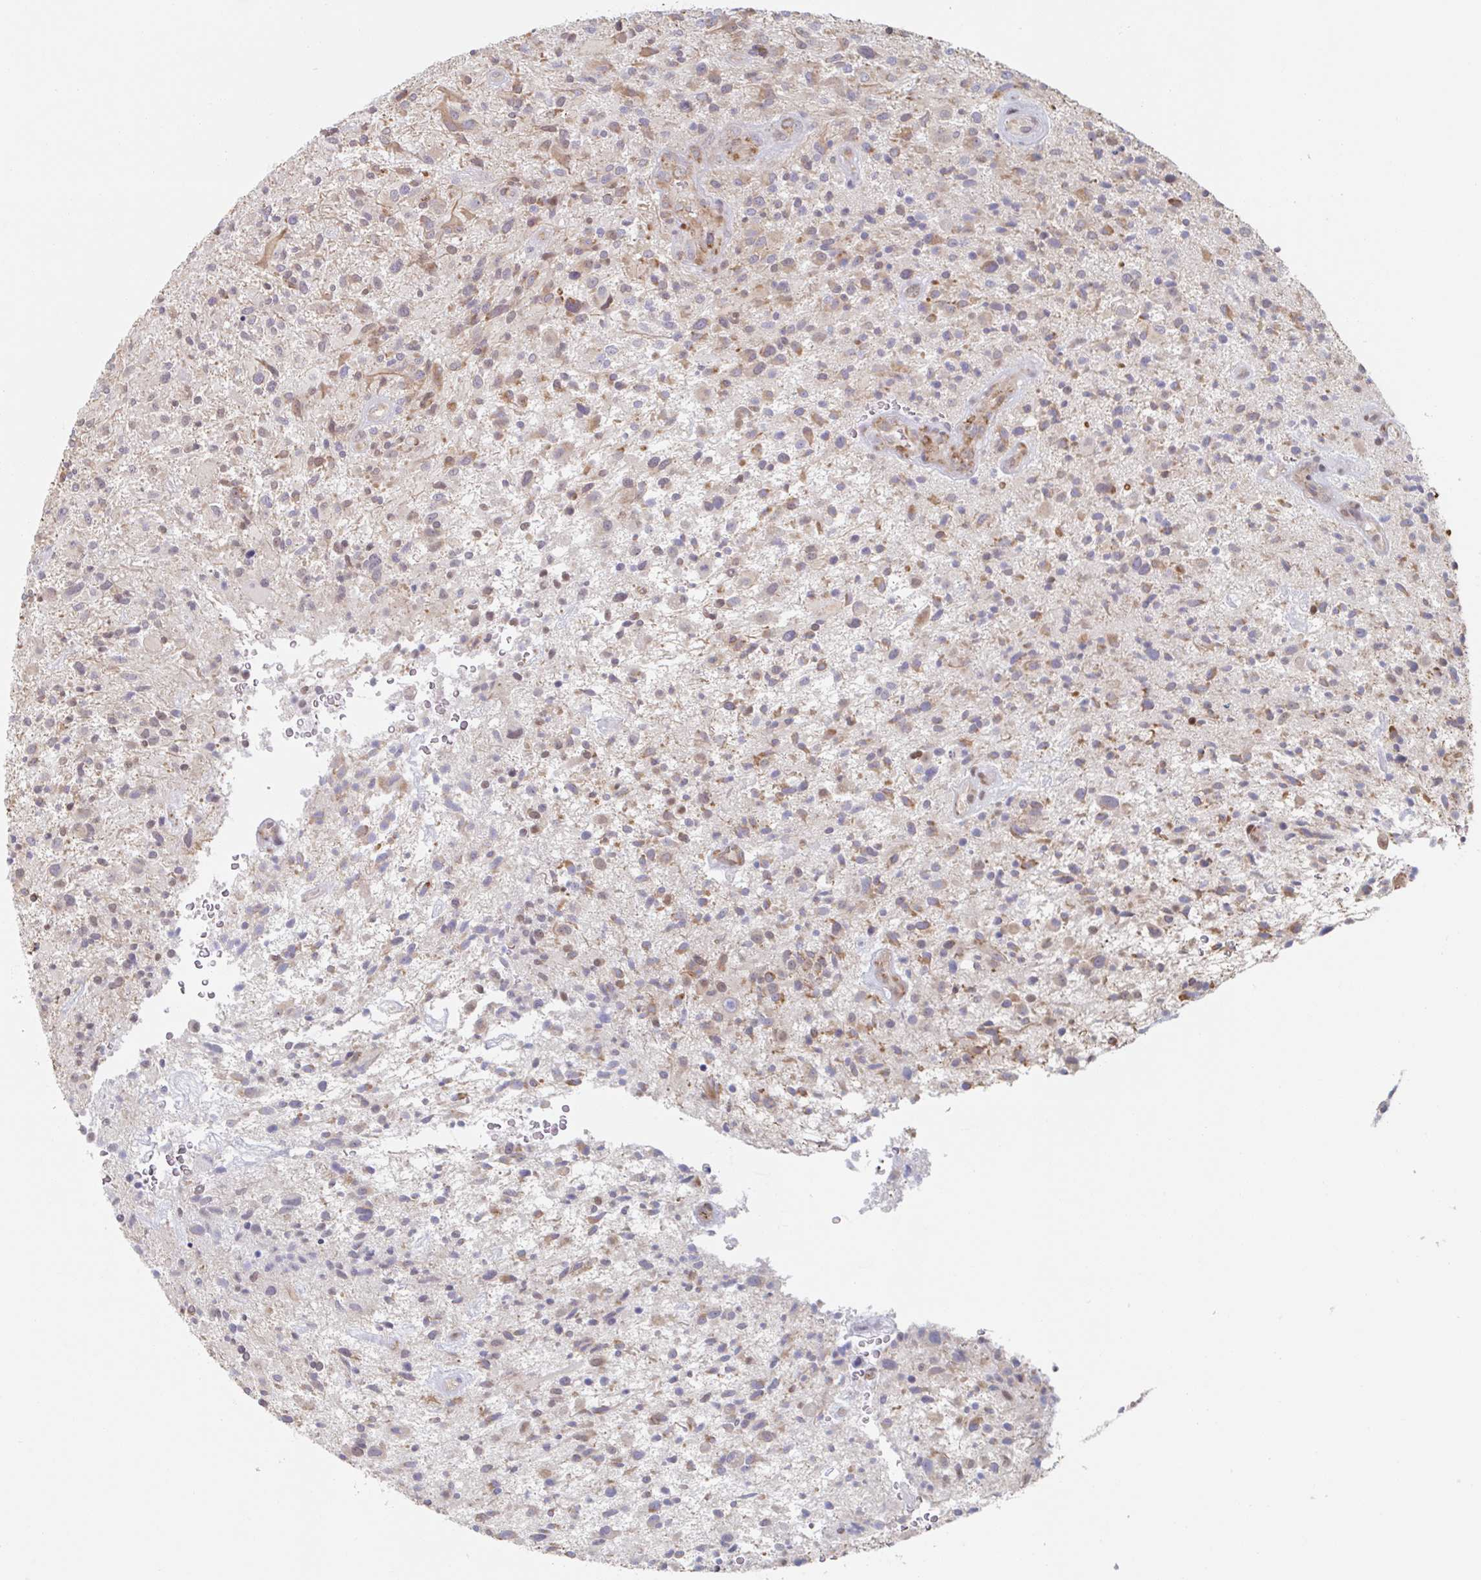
{"staining": {"intensity": "weak", "quantity": "<25%", "location": "cytoplasmic/membranous"}, "tissue": "glioma", "cell_type": "Tumor cells", "image_type": "cancer", "snomed": [{"axis": "morphology", "description": "Glioma, malignant, High grade"}, {"axis": "topography", "description": "Brain"}], "caption": "High power microscopy photomicrograph of an IHC histopathology image of glioma, revealing no significant expression in tumor cells.", "gene": "TRAPPC10", "patient": {"sex": "male", "age": 47}}